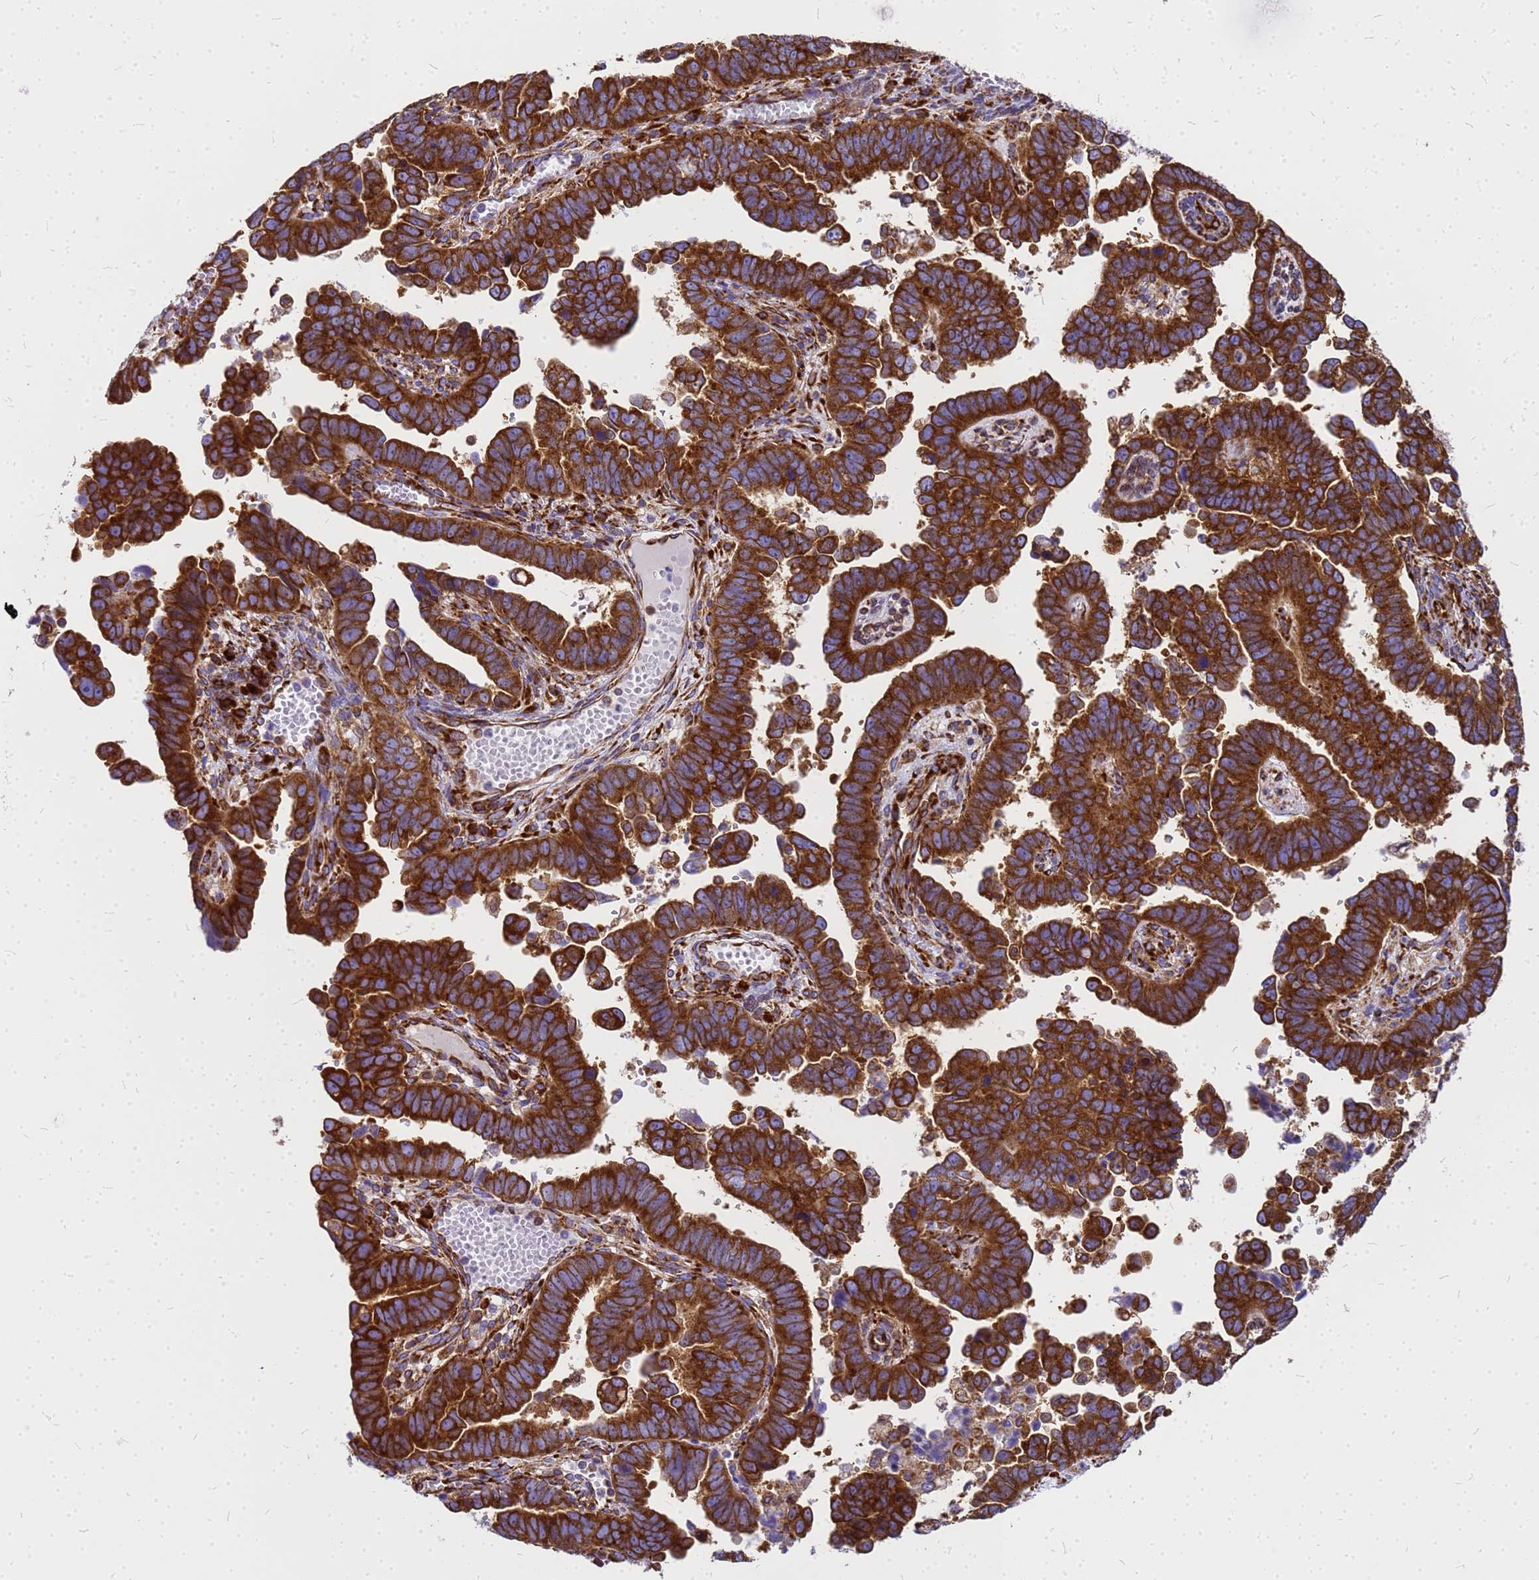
{"staining": {"intensity": "strong", "quantity": ">75%", "location": "cytoplasmic/membranous"}, "tissue": "endometrial cancer", "cell_type": "Tumor cells", "image_type": "cancer", "snomed": [{"axis": "morphology", "description": "Adenocarcinoma, NOS"}, {"axis": "topography", "description": "Endometrium"}], "caption": "Strong cytoplasmic/membranous expression is present in about >75% of tumor cells in endometrial cancer.", "gene": "EEF1D", "patient": {"sex": "female", "age": 75}}